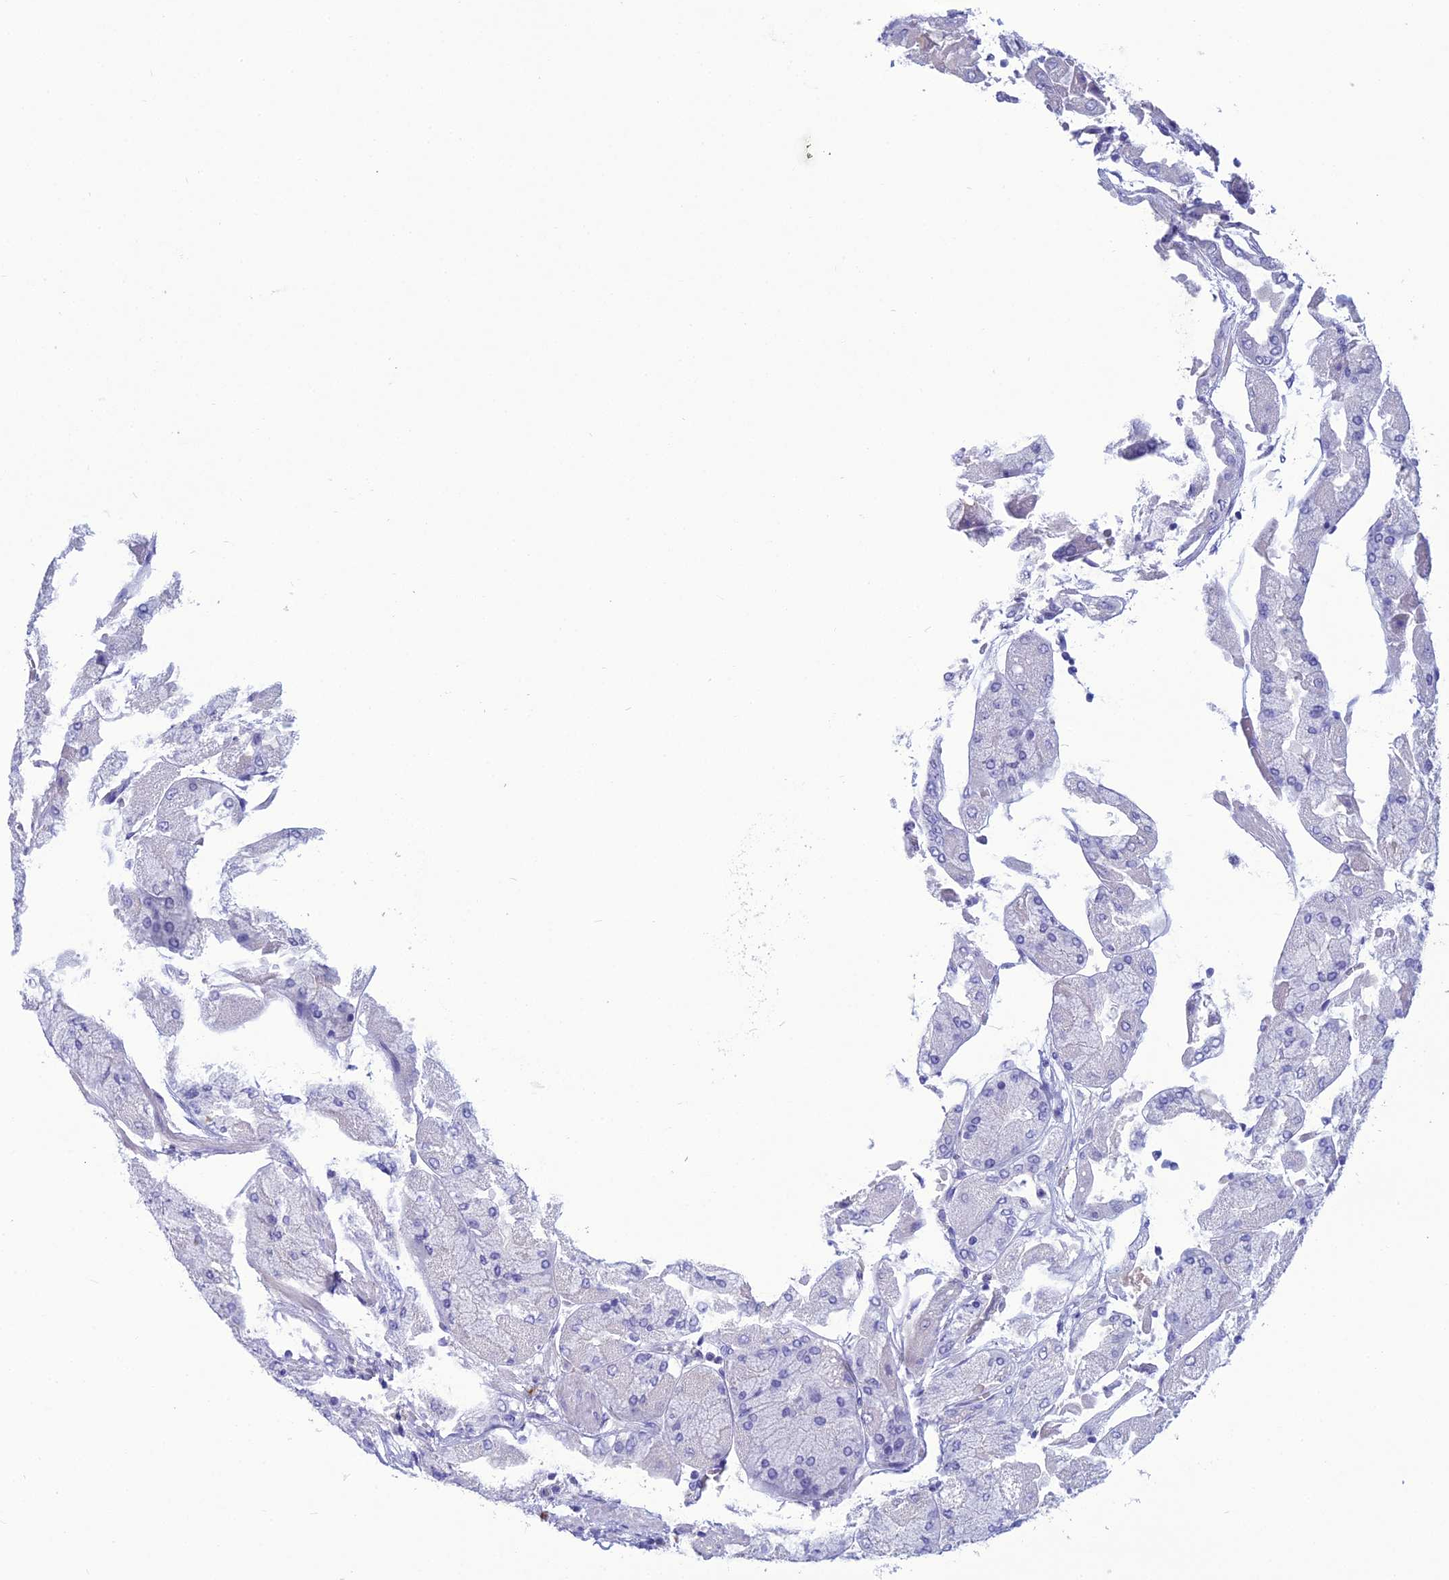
{"staining": {"intensity": "negative", "quantity": "none", "location": "none"}, "tissue": "stomach", "cell_type": "Glandular cells", "image_type": "normal", "snomed": [{"axis": "morphology", "description": "Normal tissue, NOS"}, {"axis": "topography", "description": "Stomach"}], "caption": "The micrograph reveals no significant staining in glandular cells of stomach.", "gene": "CRB2", "patient": {"sex": "female", "age": 61}}